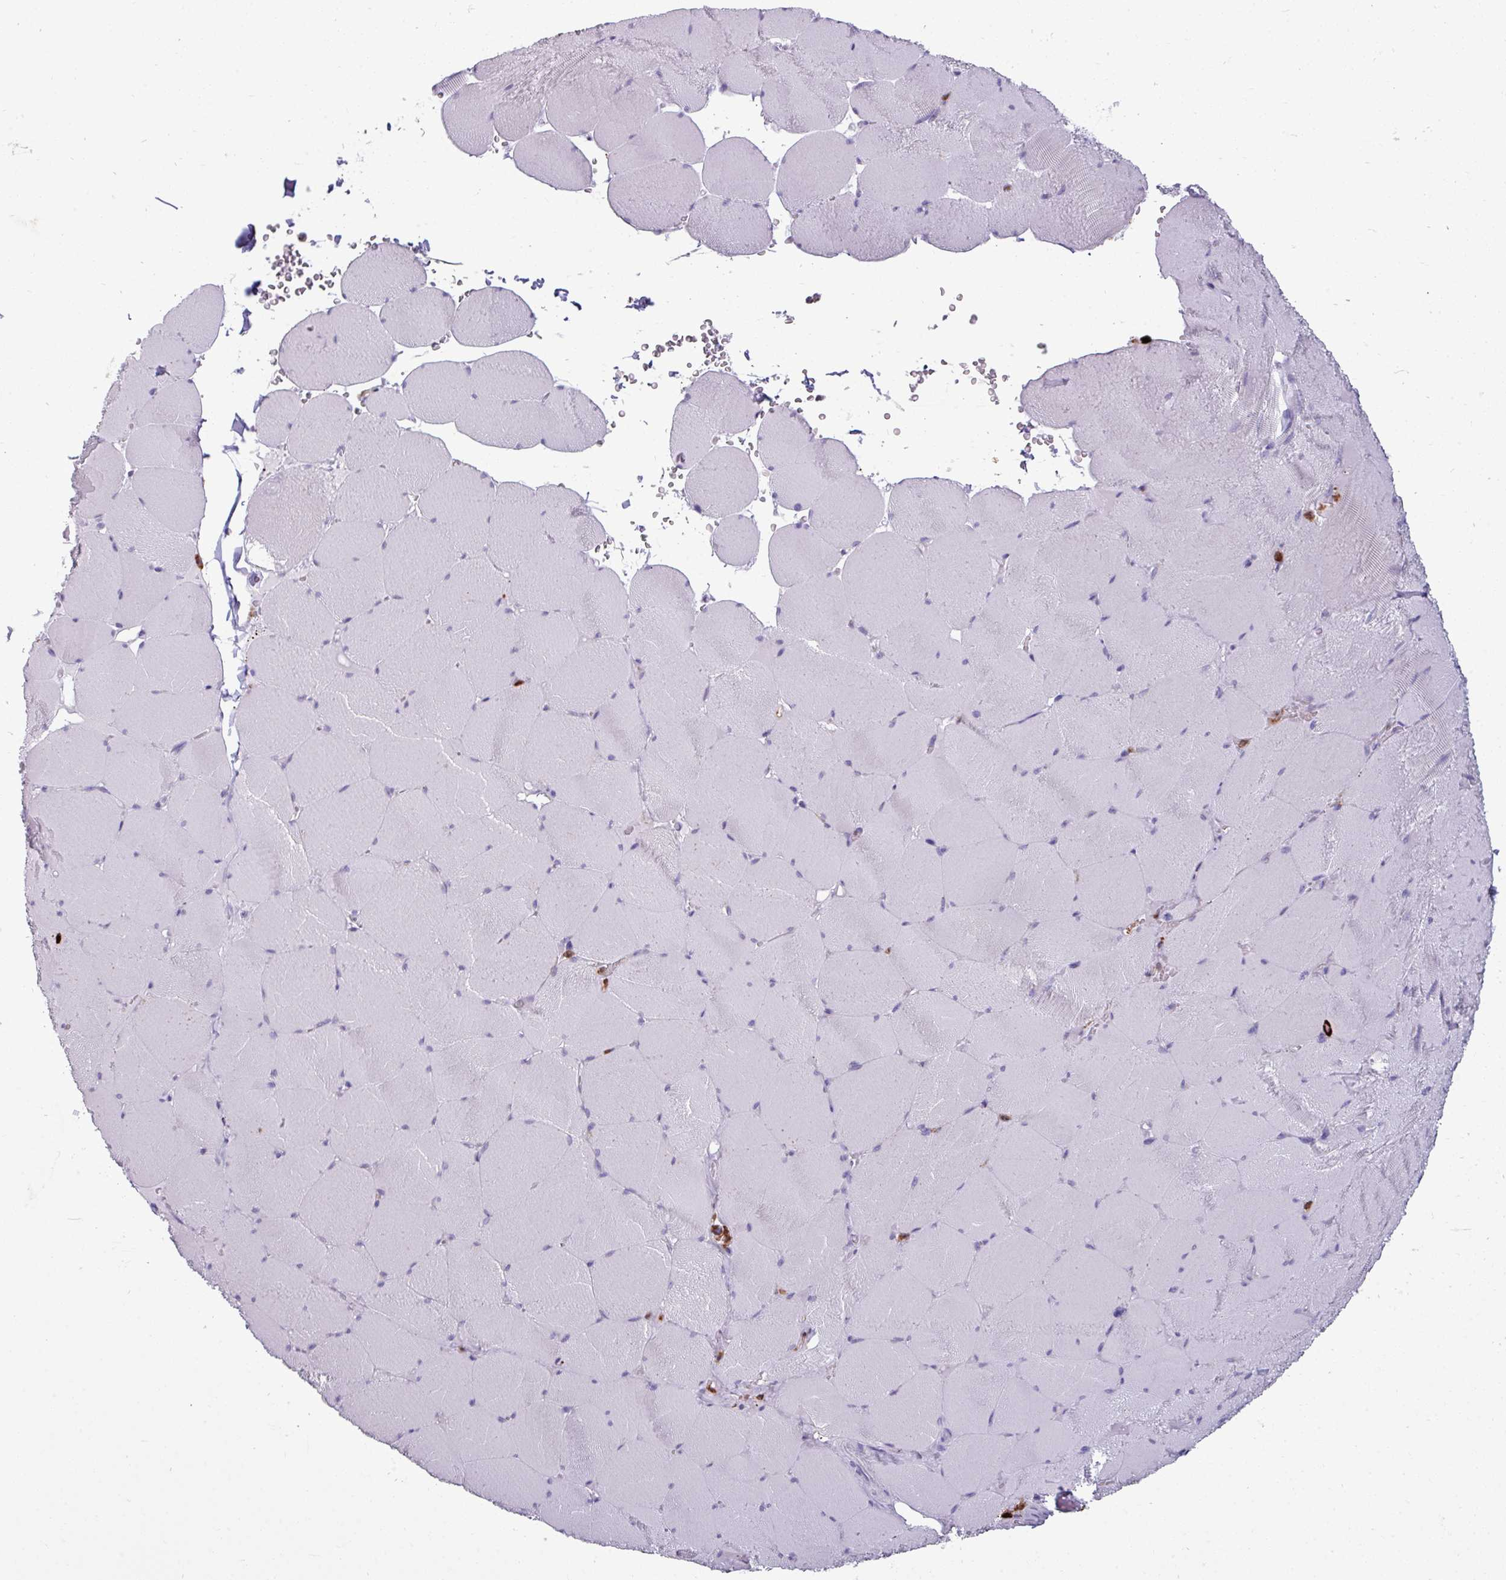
{"staining": {"intensity": "negative", "quantity": "none", "location": "none"}, "tissue": "skeletal muscle", "cell_type": "Myocytes", "image_type": "normal", "snomed": [{"axis": "morphology", "description": "Normal tissue, NOS"}, {"axis": "topography", "description": "Skeletal muscle"}, {"axis": "topography", "description": "Head-Neck"}], "caption": "This photomicrograph is of benign skeletal muscle stained with immunohistochemistry to label a protein in brown with the nuclei are counter-stained blue. There is no positivity in myocytes. (Brightfield microscopy of DAB (3,3'-diaminobenzidine) immunohistochemistry (IHC) at high magnification).", "gene": "TRIM39", "patient": {"sex": "male", "age": 66}}